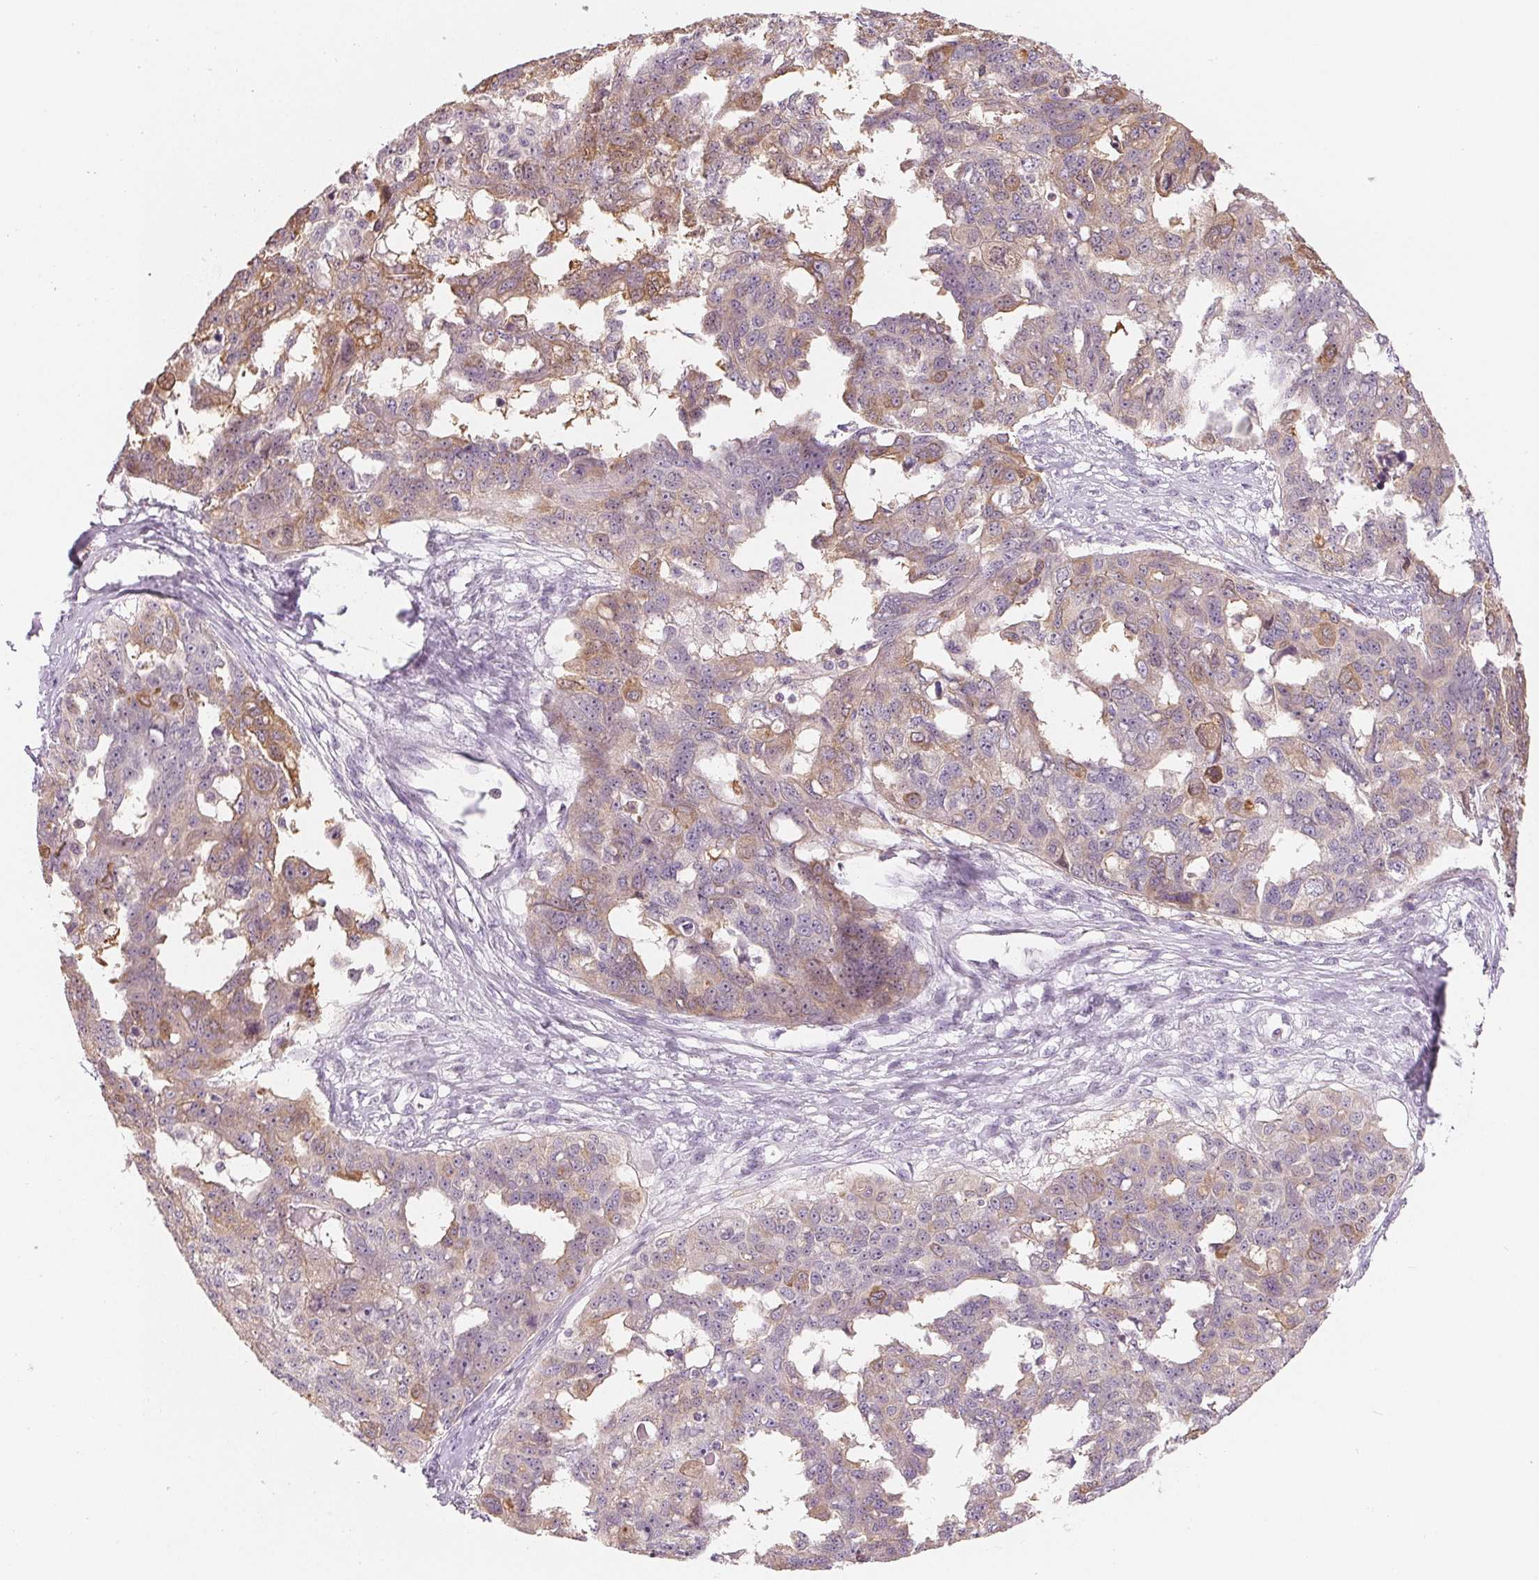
{"staining": {"intensity": "weak", "quantity": "25%-75%", "location": "cytoplasmic/membranous"}, "tissue": "ovarian cancer", "cell_type": "Tumor cells", "image_type": "cancer", "snomed": [{"axis": "morphology", "description": "Carcinoma, endometroid"}, {"axis": "topography", "description": "Ovary"}], "caption": "Immunohistochemical staining of endometroid carcinoma (ovarian) demonstrates weak cytoplasmic/membranous protein positivity in about 25%-75% of tumor cells.", "gene": "VTCN1", "patient": {"sex": "female", "age": 70}}